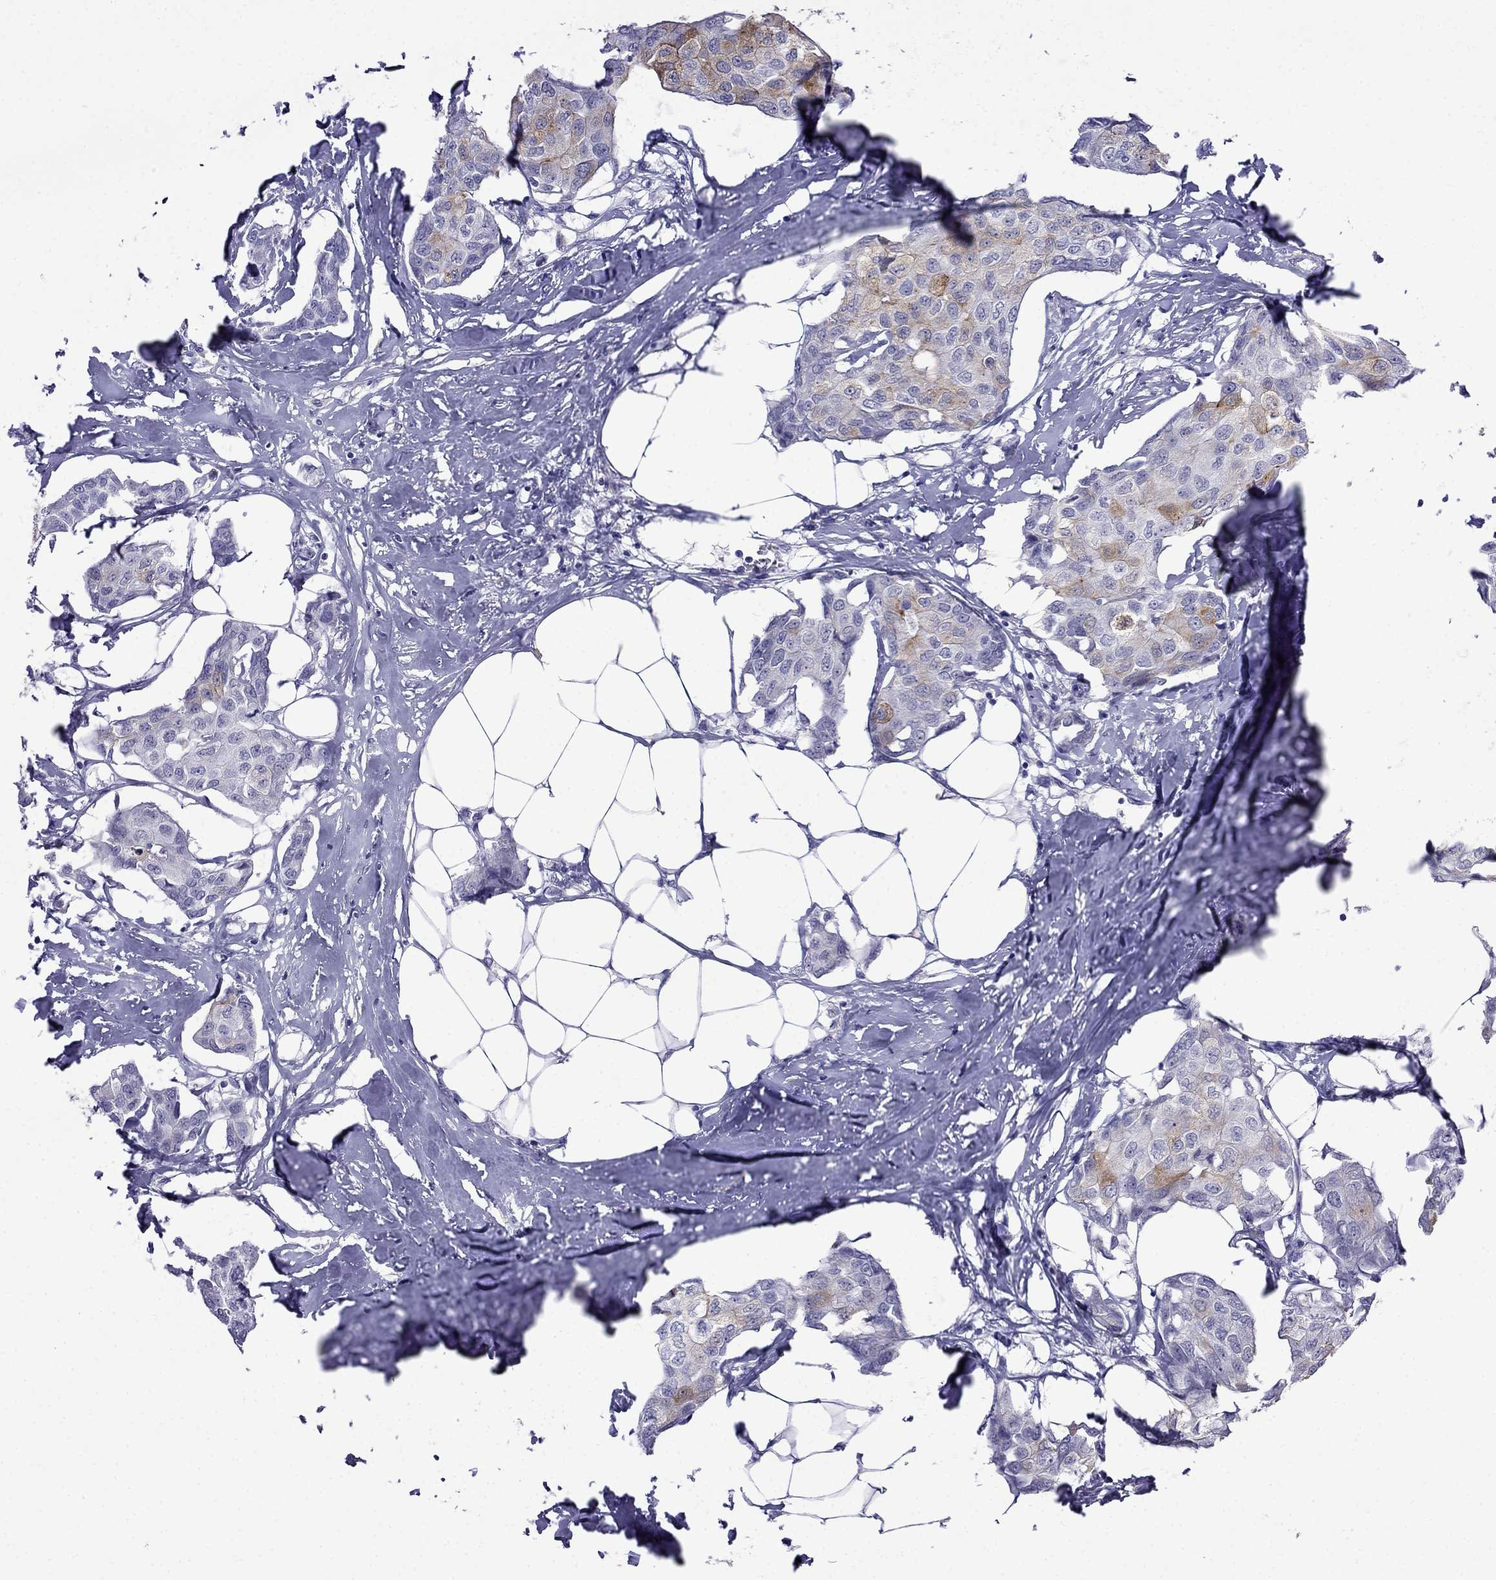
{"staining": {"intensity": "moderate", "quantity": "<25%", "location": "cytoplasmic/membranous"}, "tissue": "breast cancer", "cell_type": "Tumor cells", "image_type": "cancer", "snomed": [{"axis": "morphology", "description": "Duct carcinoma"}, {"axis": "topography", "description": "Breast"}], "caption": "Immunohistochemistry micrograph of neoplastic tissue: invasive ductal carcinoma (breast) stained using immunohistochemistry (IHC) shows low levels of moderate protein expression localized specifically in the cytoplasmic/membranous of tumor cells, appearing as a cytoplasmic/membranous brown color.", "gene": "MGP", "patient": {"sex": "female", "age": 80}}